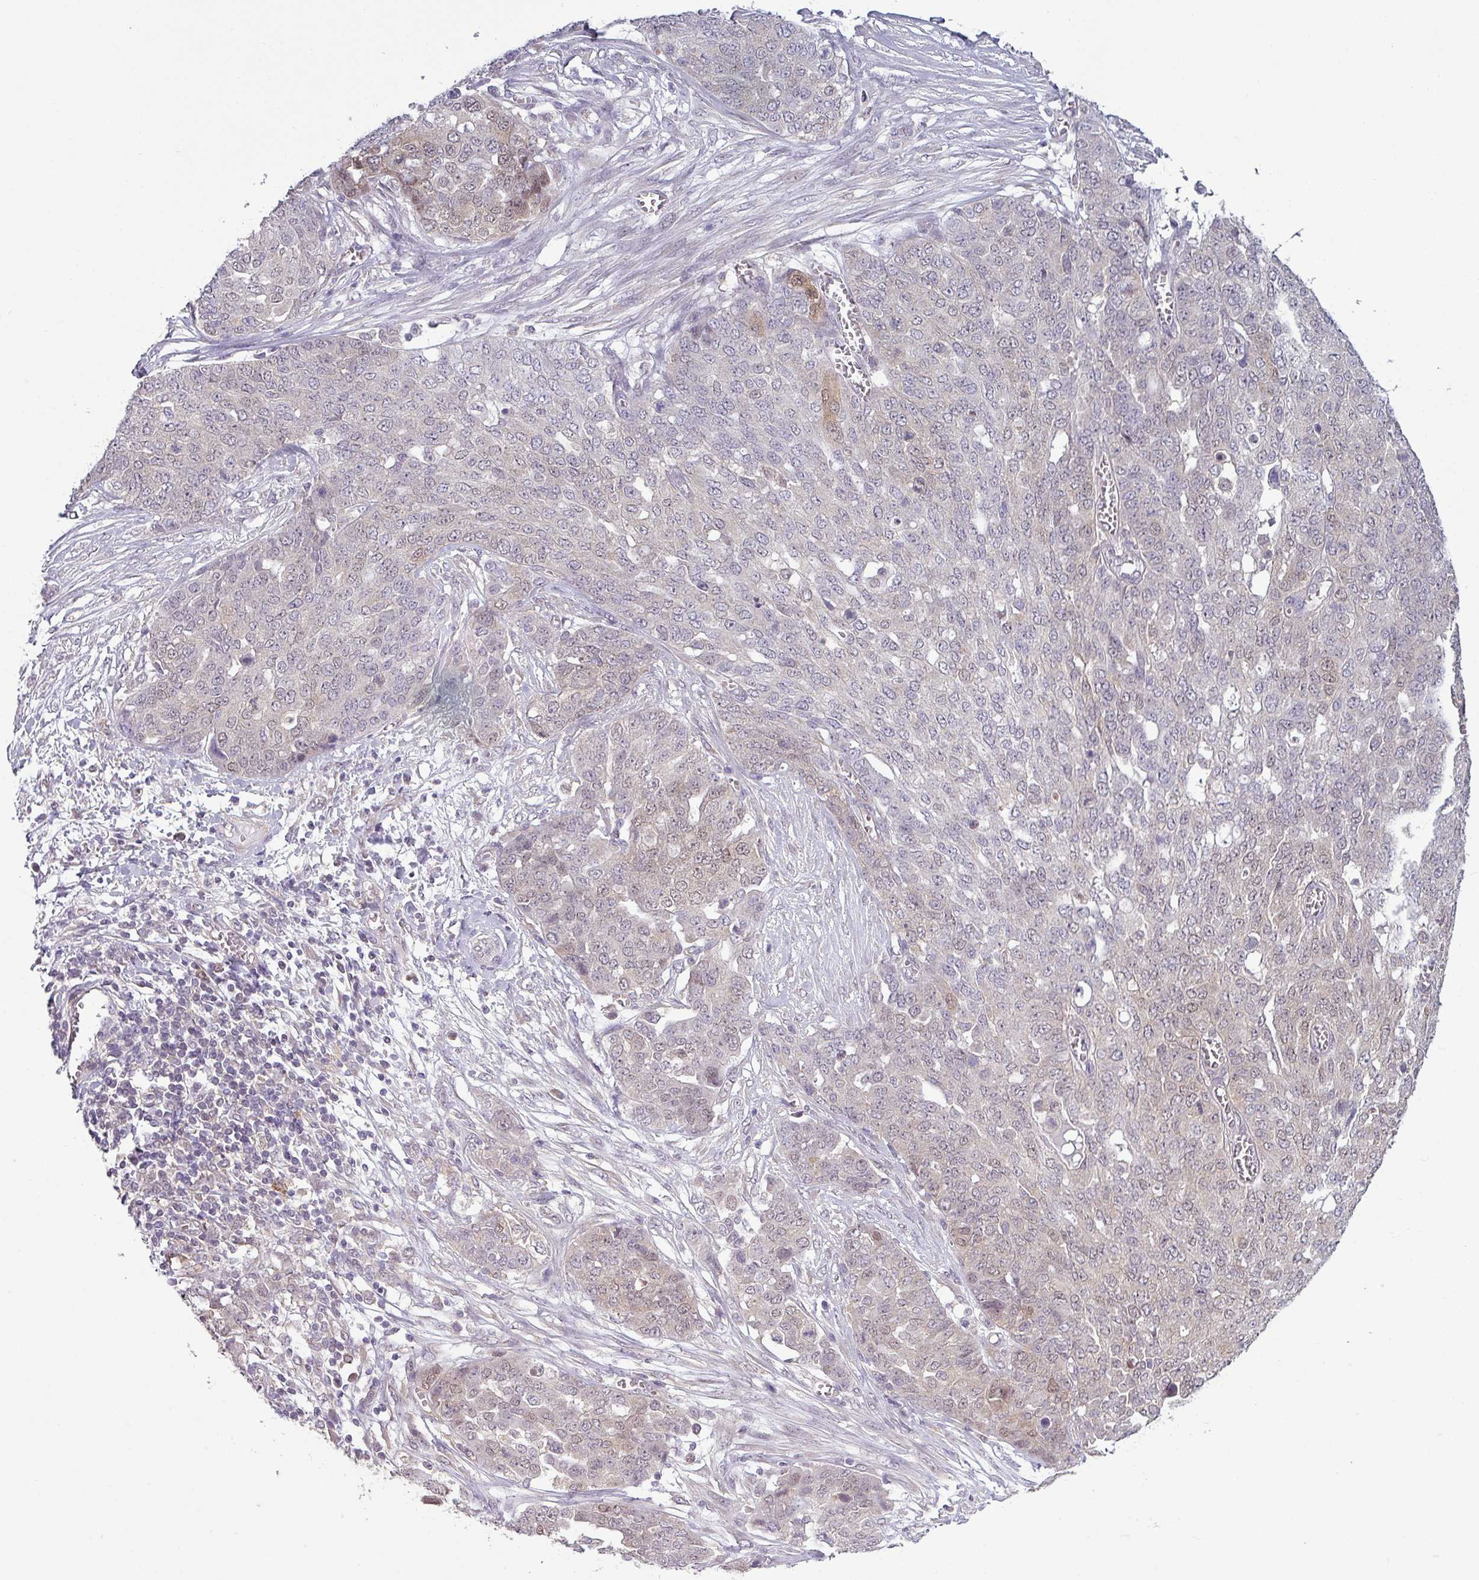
{"staining": {"intensity": "weak", "quantity": "<25%", "location": "cytoplasmic/membranous,nuclear"}, "tissue": "ovarian cancer", "cell_type": "Tumor cells", "image_type": "cancer", "snomed": [{"axis": "morphology", "description": "Cystadenocarcinoma, serous, NOS"}, {"axis": "topography", "description": "Soft tissue"}, {"axis": "topography", "description": "Ovary"}], "caption": "There is no significant expression in tumor cells of ovarian cancer.", "gene": "TTLL12", "patient": {"sex": "female", "age": 57}}